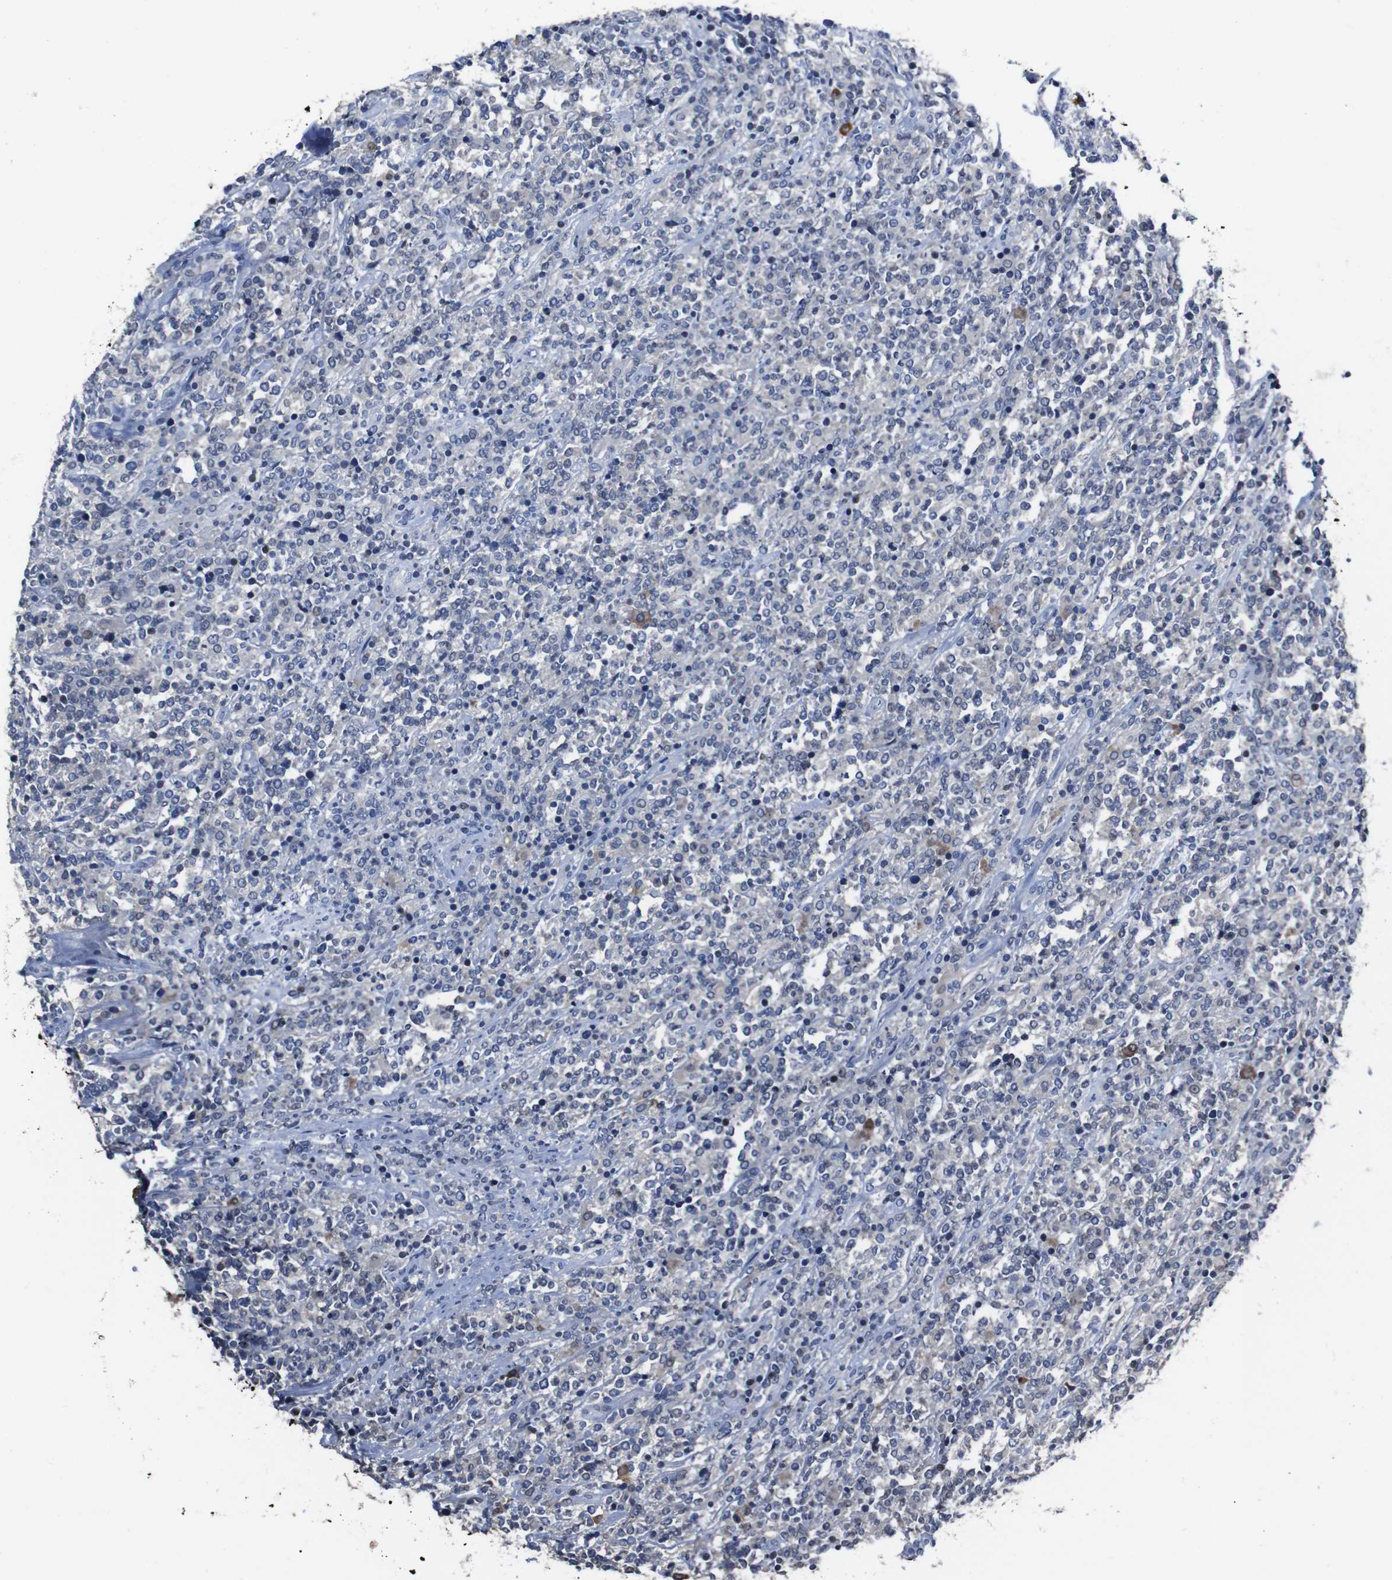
{"staining": {"intensity": "negative", "quantity": "none", "location": "none"}, "tissue": "lymphoma", "cell_type": "Tumor cells", "image_type": "cancer", "snomed": [{"axis": "morphology", "description": "Malignant lymphoma, non-Hodgkin's type, High grade"}, {"axis": "topography", "description": "Soft tissue"}], "caption": "Image shows no protein staining in tumor cells of malignant lymphoma, non-Hodgkin's type (high-grade) tissue.", "gene": "SEMA4B", "patient": {"sex": "male", "age": 18}}